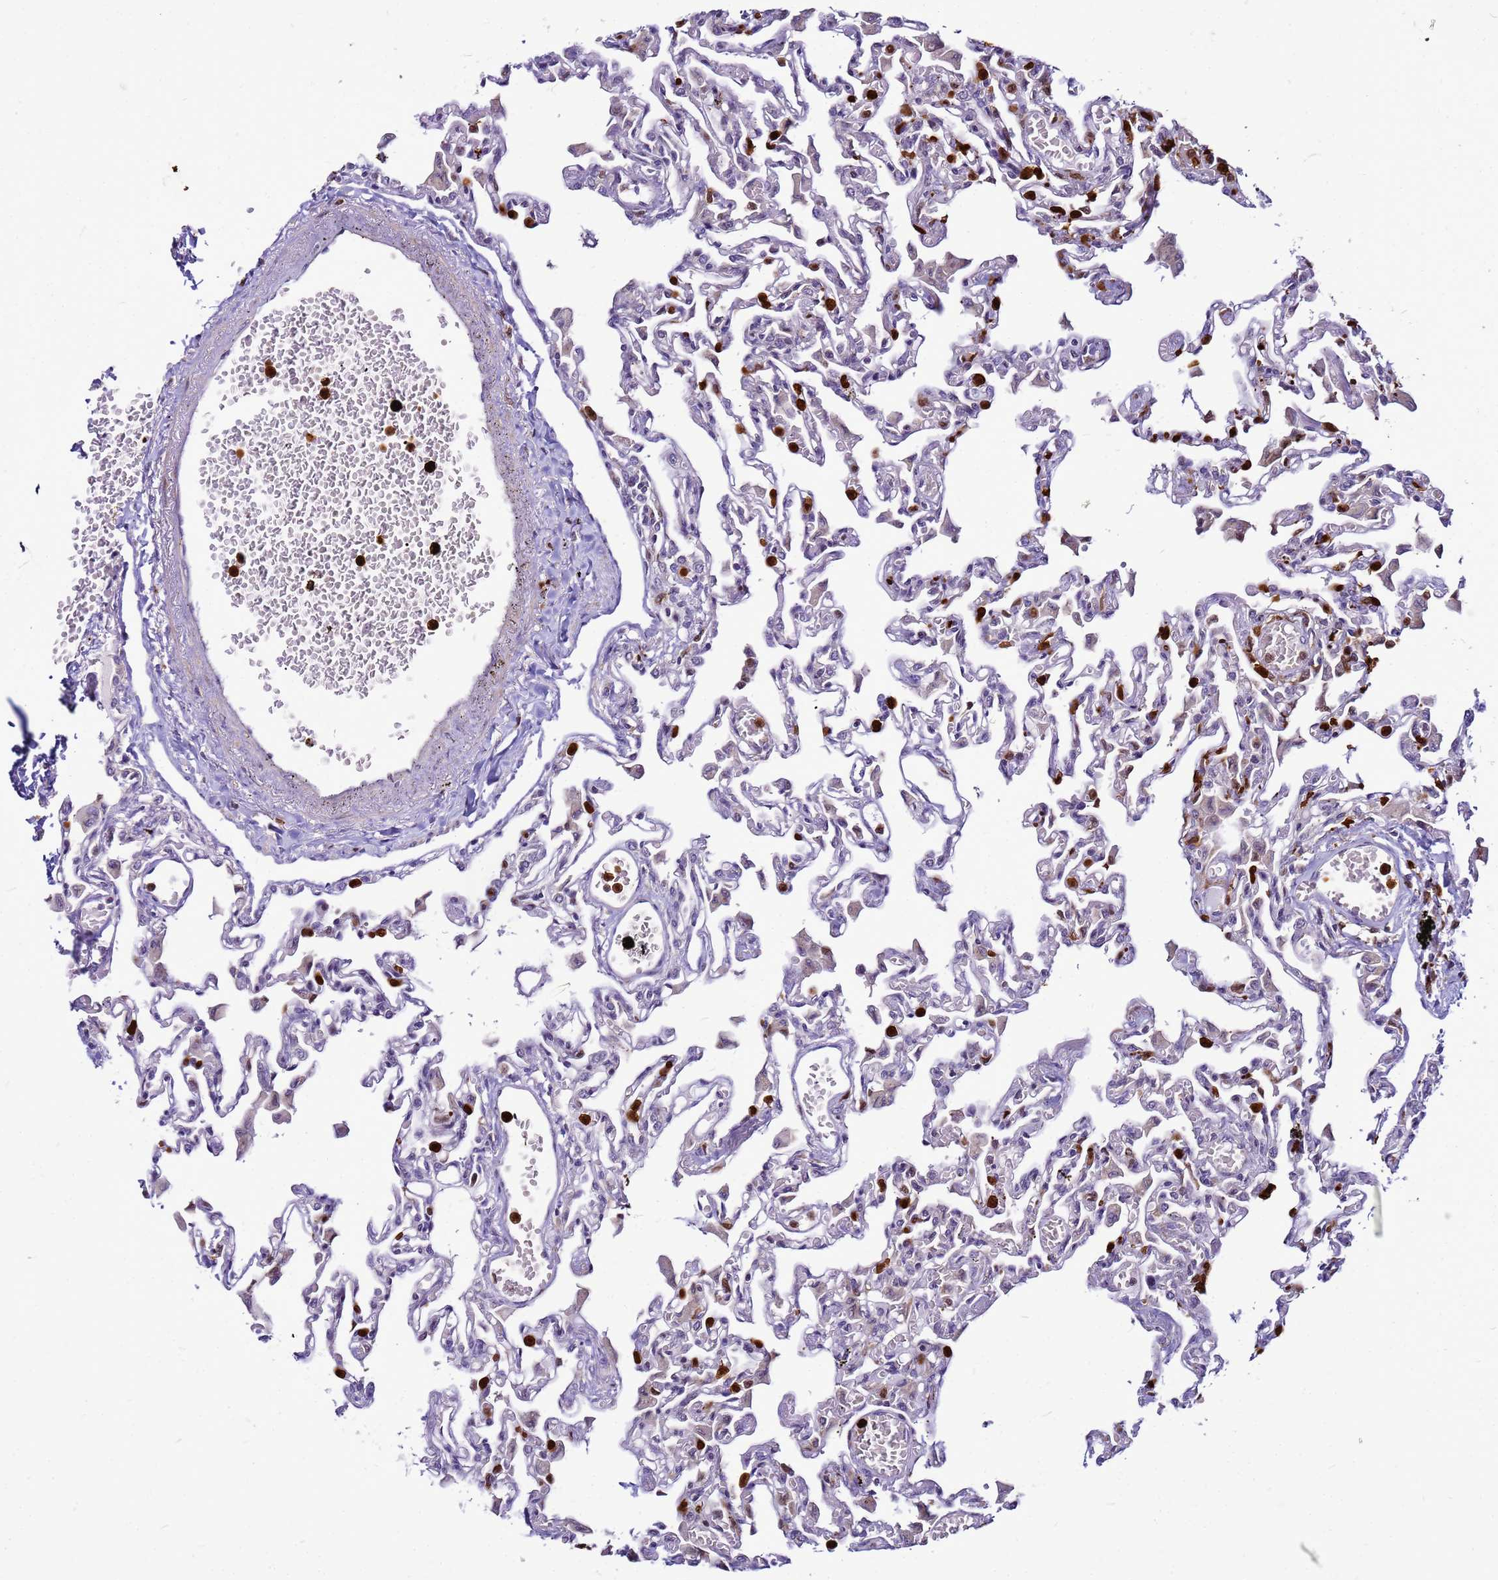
{"staining": {"intensity": "negative", "quantity": "none", "location": "none"}, "tissue": "lung", "cell_type": "Alveolar cells", "image_type": "normal", "snomed": [{"axis": "morphology", "description": "Normal tissue, NOS"}, {"axis": "topography", "description": "Bronchus"}, {"axis": "topography", "description": "Lung"}], "caption": "IHC of benign lung reveals no positivity in alveolar cells.", "gene": "VPS4B", "patient": {"sex": "female", "age": 49}}